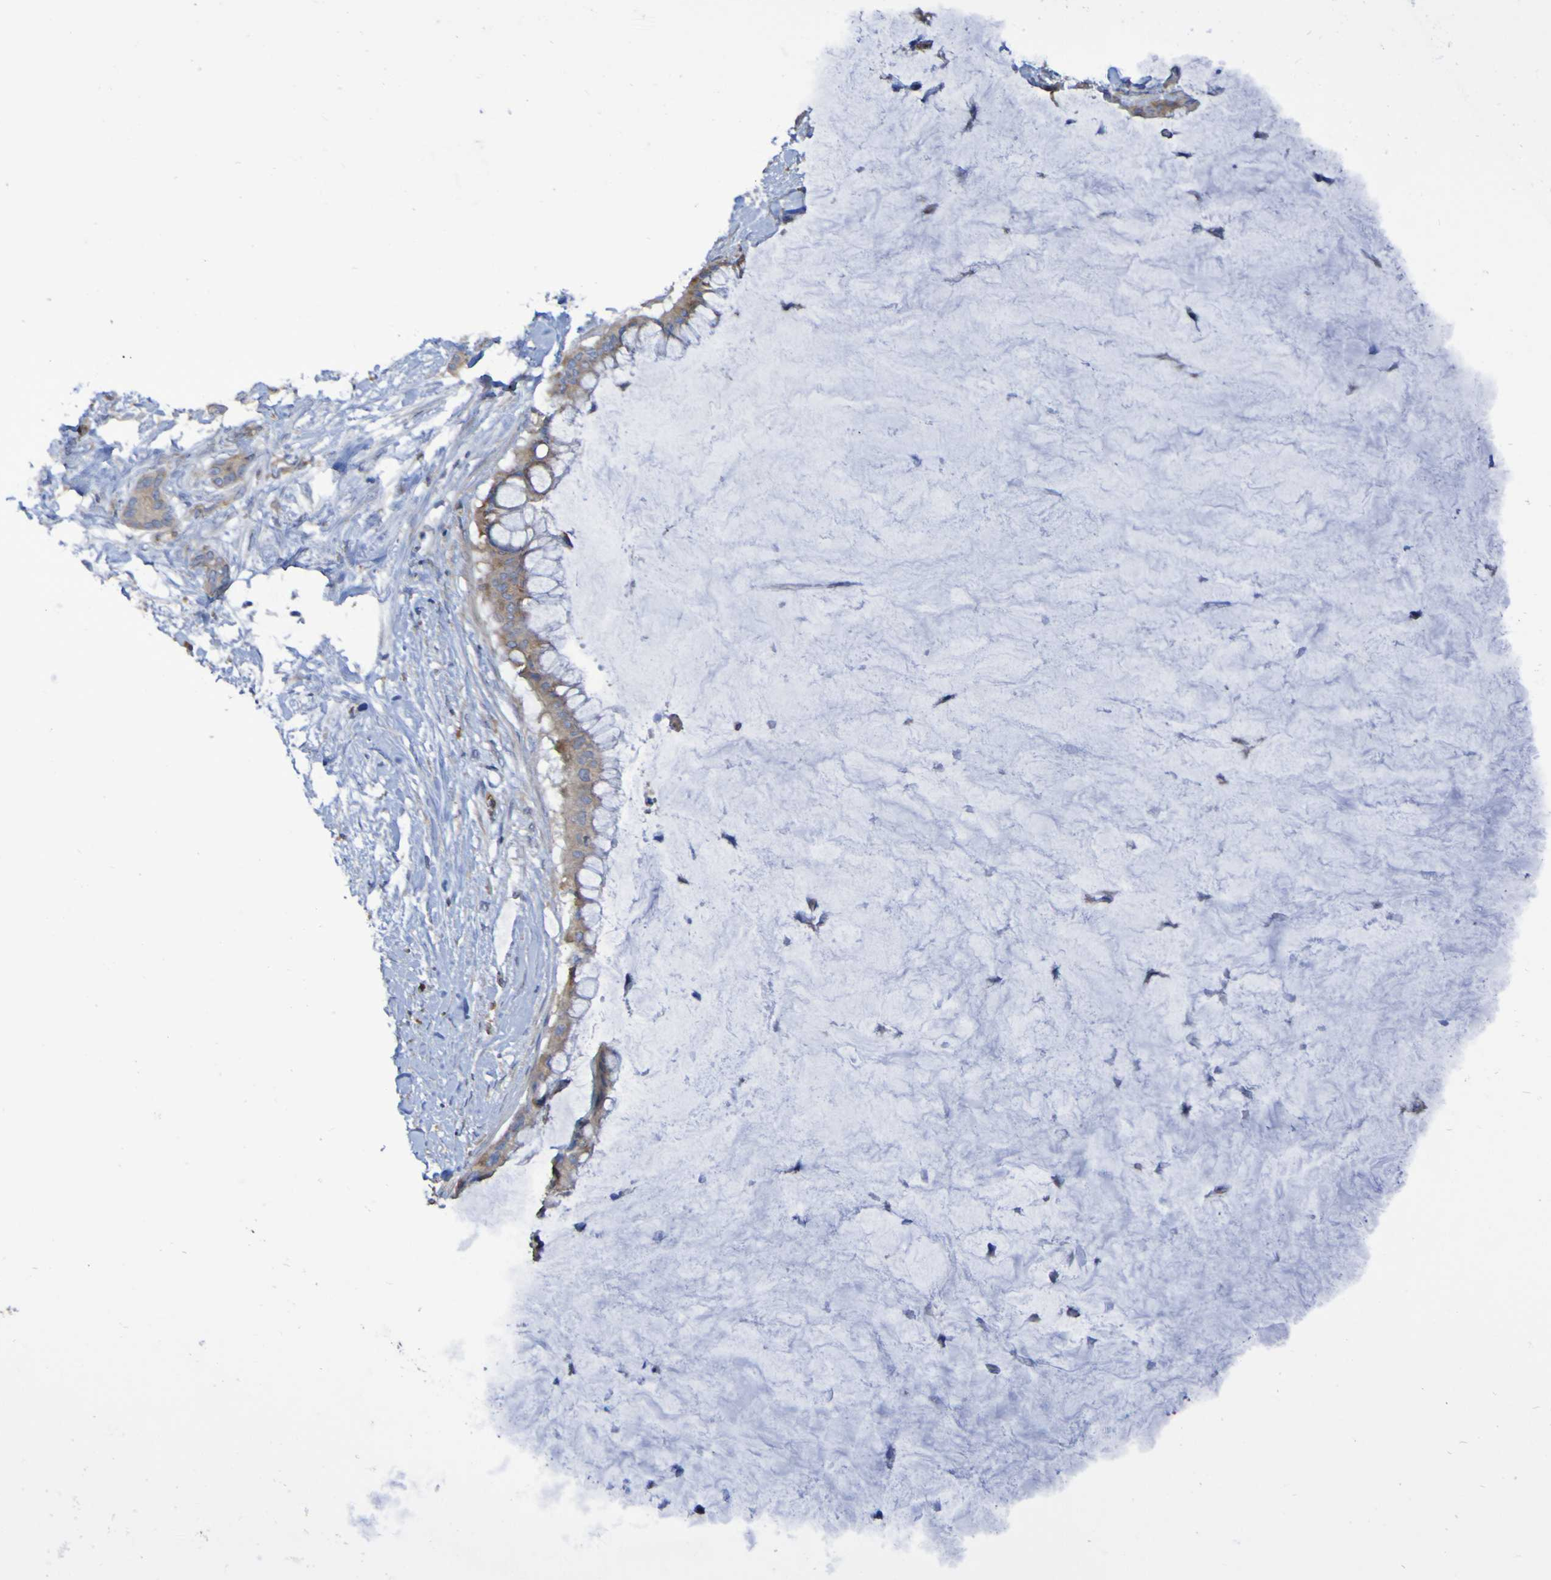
{"staining": {"intensity": "weak", "quantity": ">75%", "location": "cytoplasmic/membranous"}, "tissue": "pancreatic cancer", "cell_type": "Tumor cells", "image_type": "cancer", "snomed": [{"axis": "morphology", "description": "Adenocarcinoma, NOS"}, {"axis": "topography", "description": "Pancreas"}], "caption": "A low amount of weak cytoplasmic/membranous staining is present in approximately >75% of tumor cells in adenocarcinoma (pancreatic) tissue.", "gene": "SYNJ1", "patient": {"sex": "male", "age": 41}}